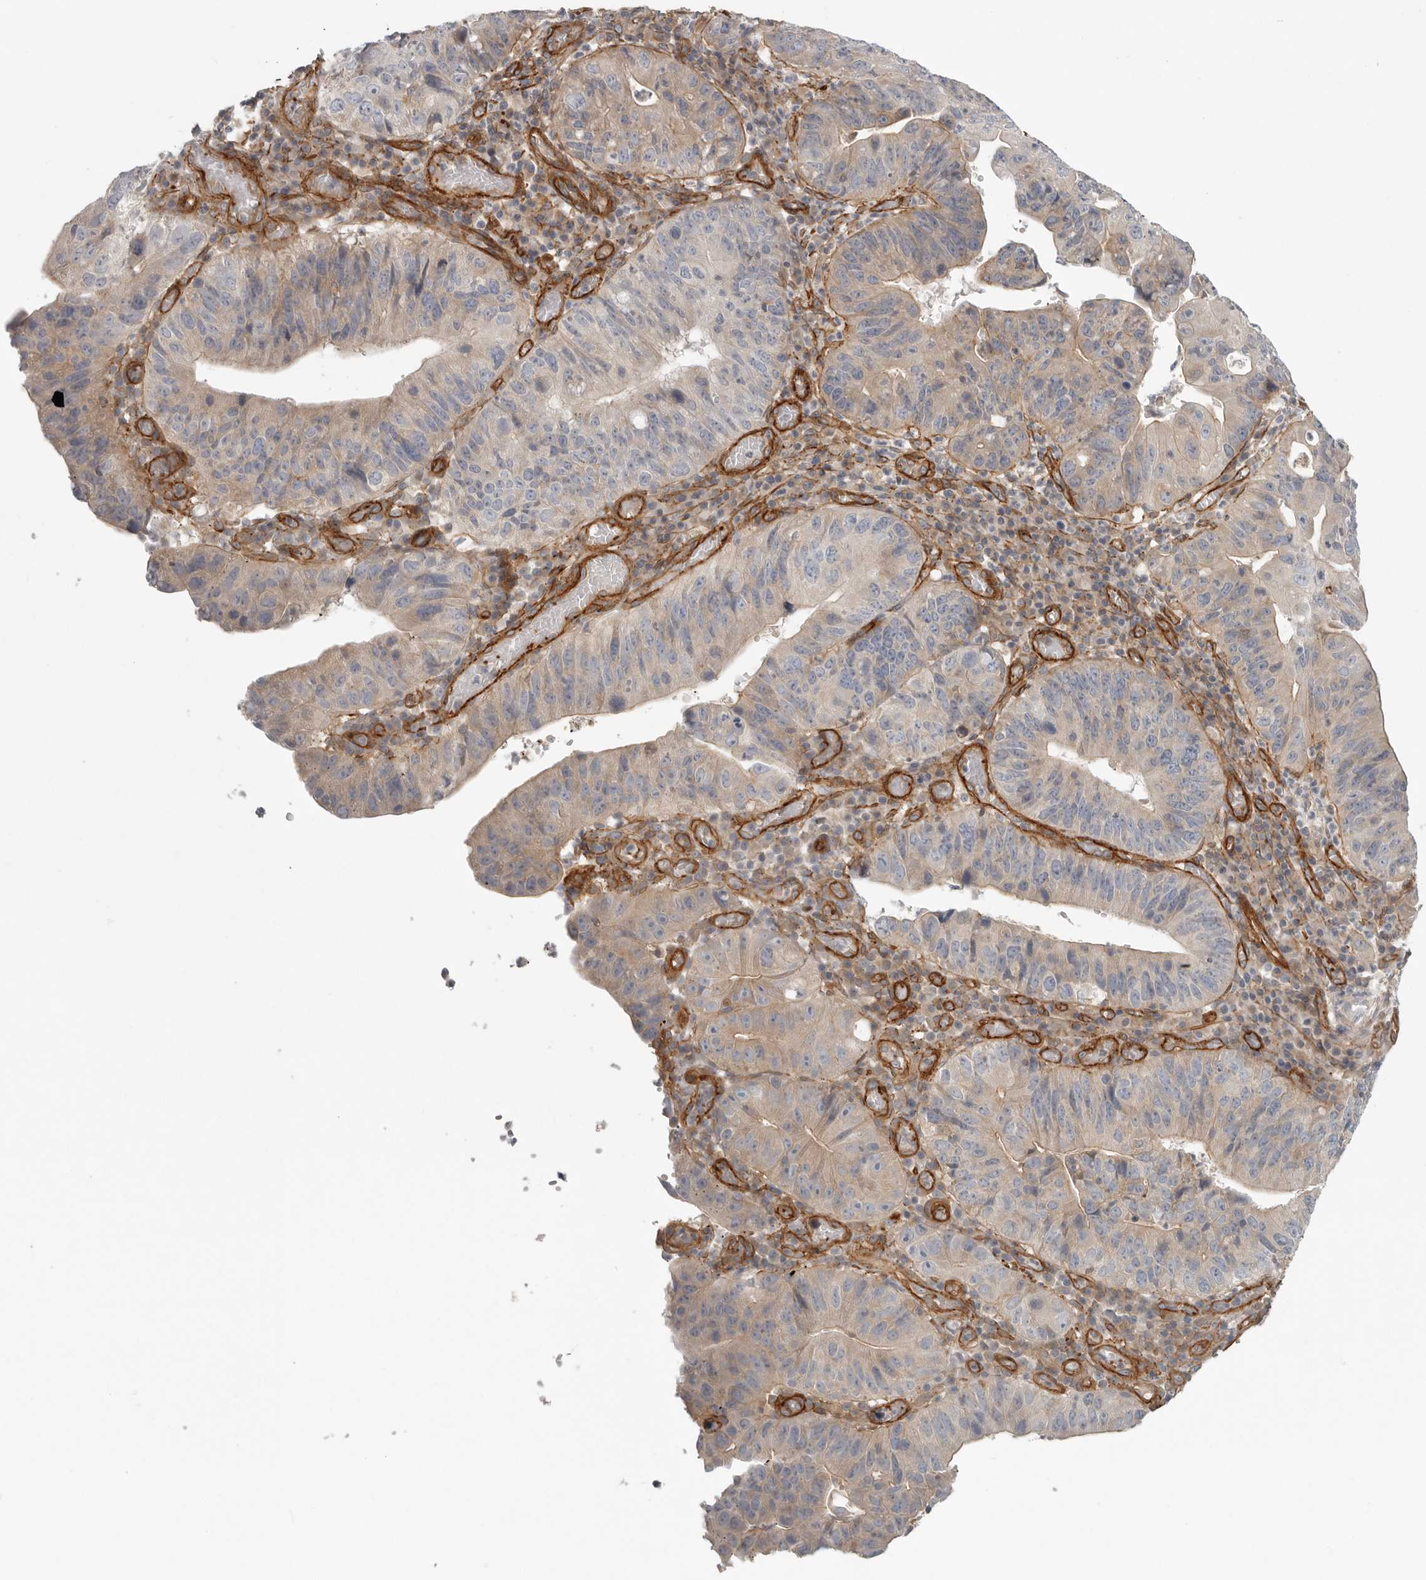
{"staining": {"intensity": "weak", "quantity": "25%-75%", "location": "cytoplasmic/membranous"}, "tissue": "stomach cancer", "cell_type": "Tumor cells", "image_type": "cancer", "snomed": [{"axis": "morphology", "description": "Adenocarcinoma, NOS"}, {"axis": "topography", "description": "Stomach"}], "caption": "High-magnification brightfield microscopy of adenocarcinoma (stomach) stained with DAB (brown) and counterstained with hematoxylin (blue). tumor cells exhibit weak cytoplasmic/membranous positivity is identified in about25%-75% of cells. (Stains: DAB in brown, nuclei in blue, Microscopy: brightfield microscopy at high magnification).", "gene": "LONRF1", "patient": {"sex": "male", "age": 59}}